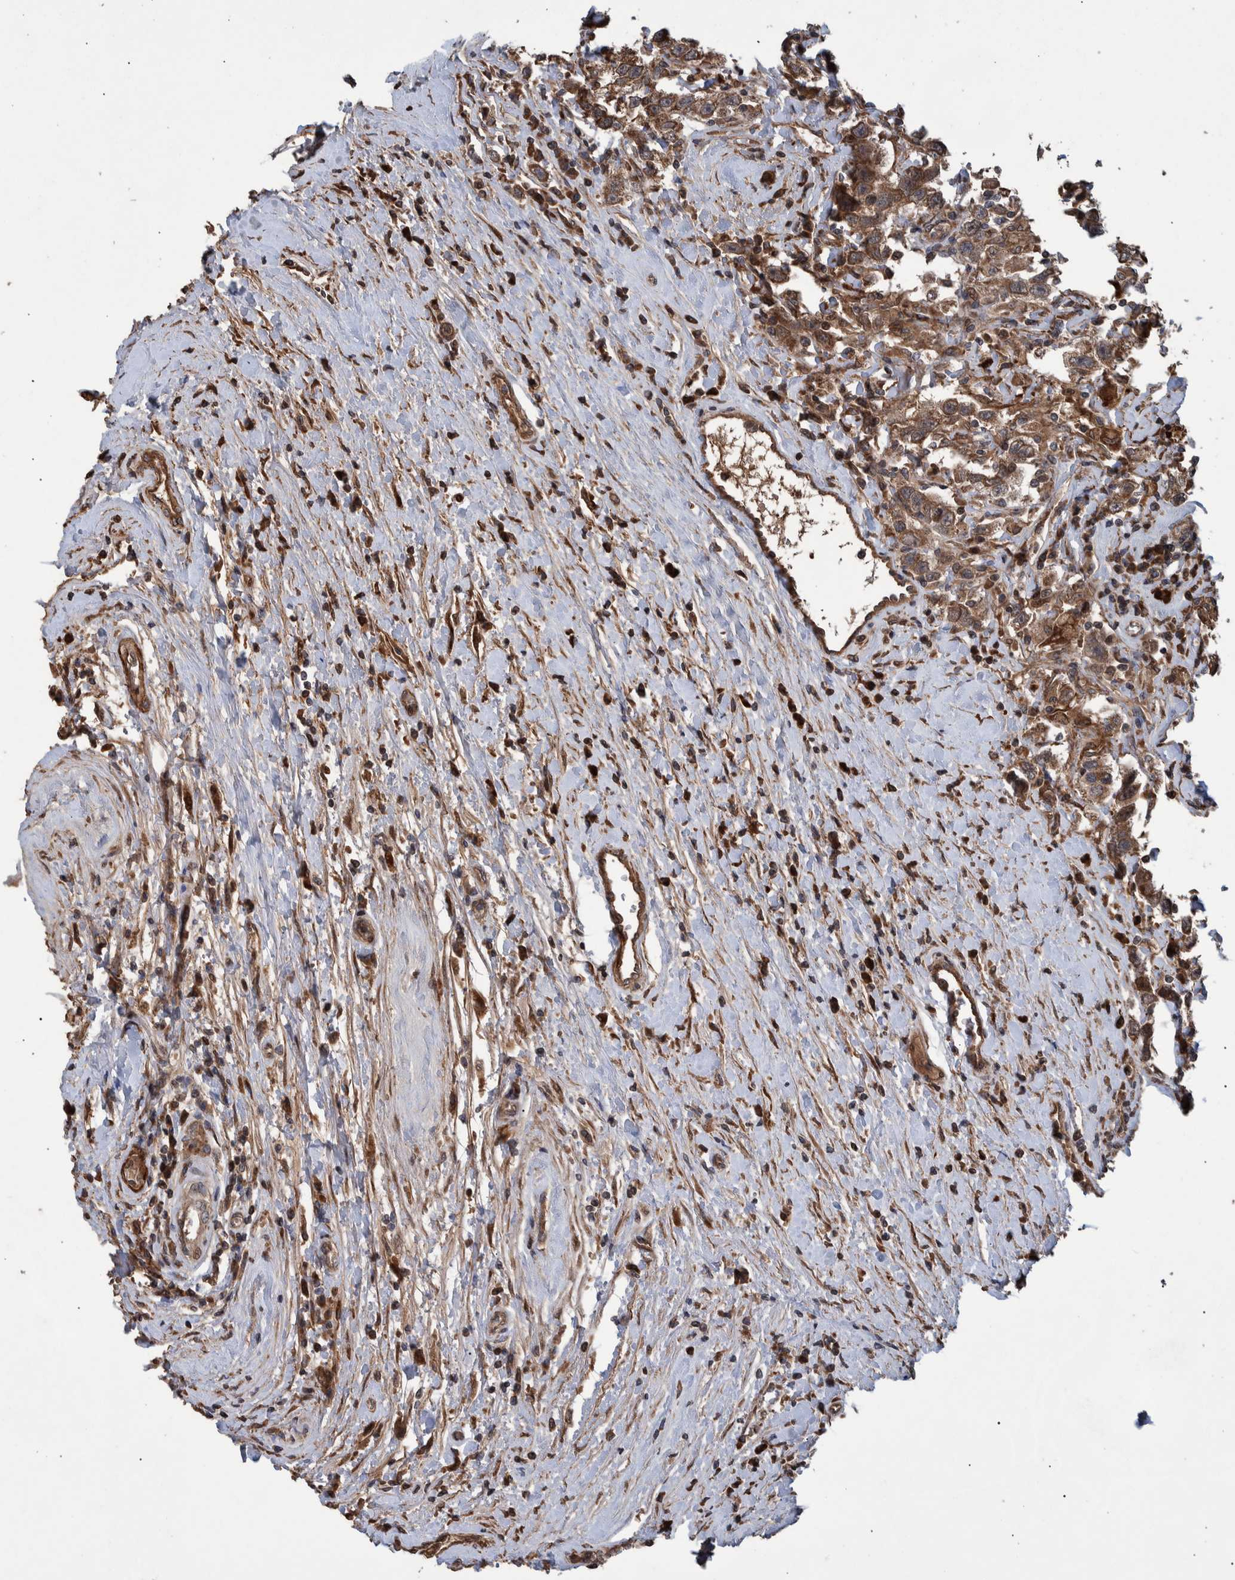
{"staining": {"intensity": "moderate", "quantity": ">75%", "location": "cytoplasmic/membranous"}, "tissue": "testis cancer", "cell_type": "Tumor cells", "image_type": "cancer", "snomed": [{"axis": "morphology", "description": "Seminoma, NOS"}, {"axis": "topography", "description": "Testis"}], "caption": "Immunohistochemical staining of testis cancer (seminoma) reveals moderate cytoplasmic/membranous protein positivity in about >75% of tumor cells.", "gene": "B3GNTL1", "patient": {"sex": "male", "age": 41}}